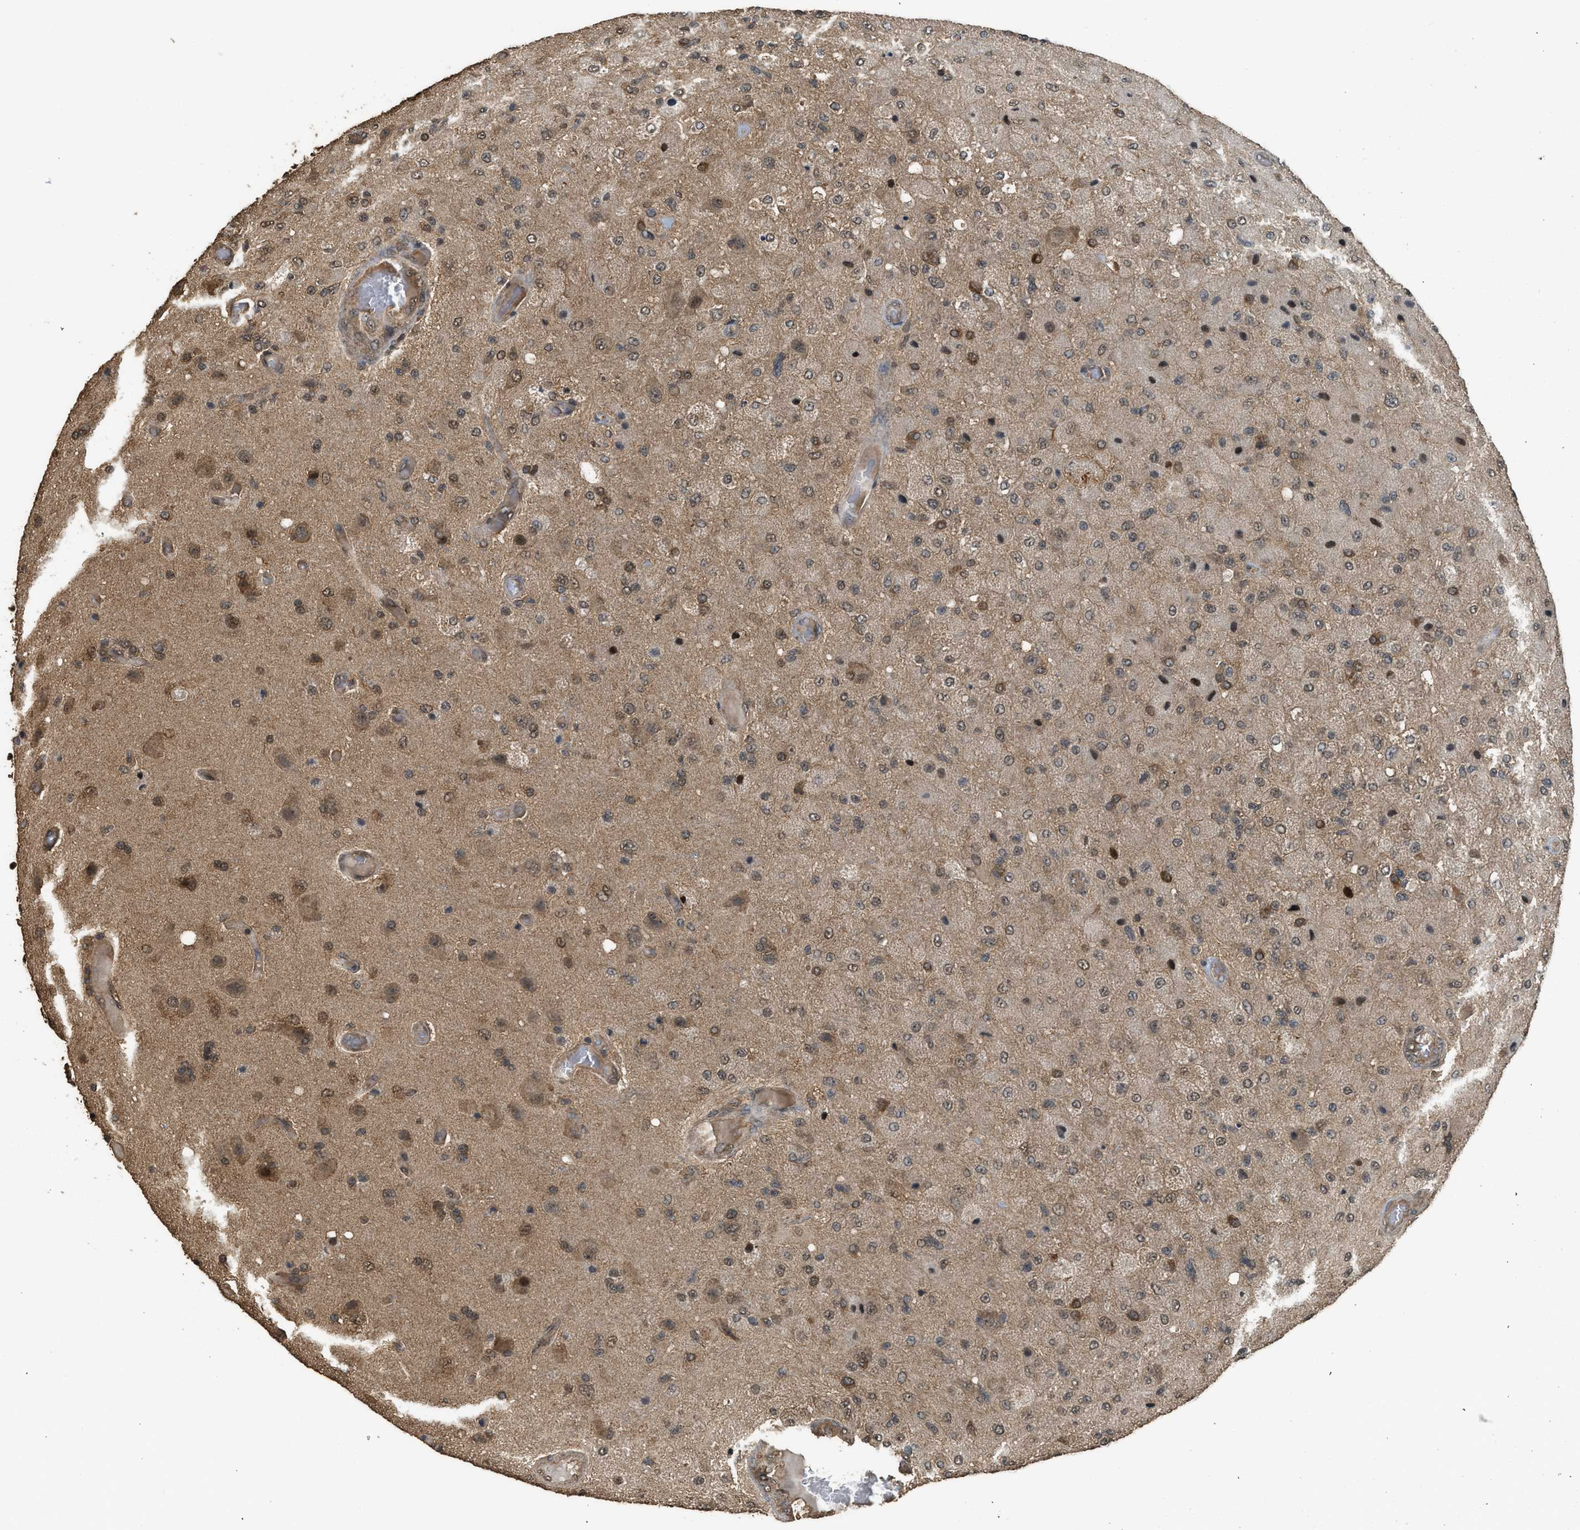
{"staining": {"intensity": "weak", "quantity": ">75%", "location": "cytoplasmic/membranous"}, "tissue": "glioma", "cell_type": "Tumor cells", "image_type": "cancer", "snomed": [{"axis": "morphology", "description": "Normal tissue, NOS"}, {"axis": "morphology", "description": "Glioma, malignant, High grade"}, {"axis": "topography", "description": "Cerebral cortex"}], "caption": "Glioma stained with a brown dye exhibits weak cytoplasmic/membranous positive positivity in approximately >75% of tumor cells.", "gene": "MYBL2", "patient": {"sex": "male", "age": 77}}